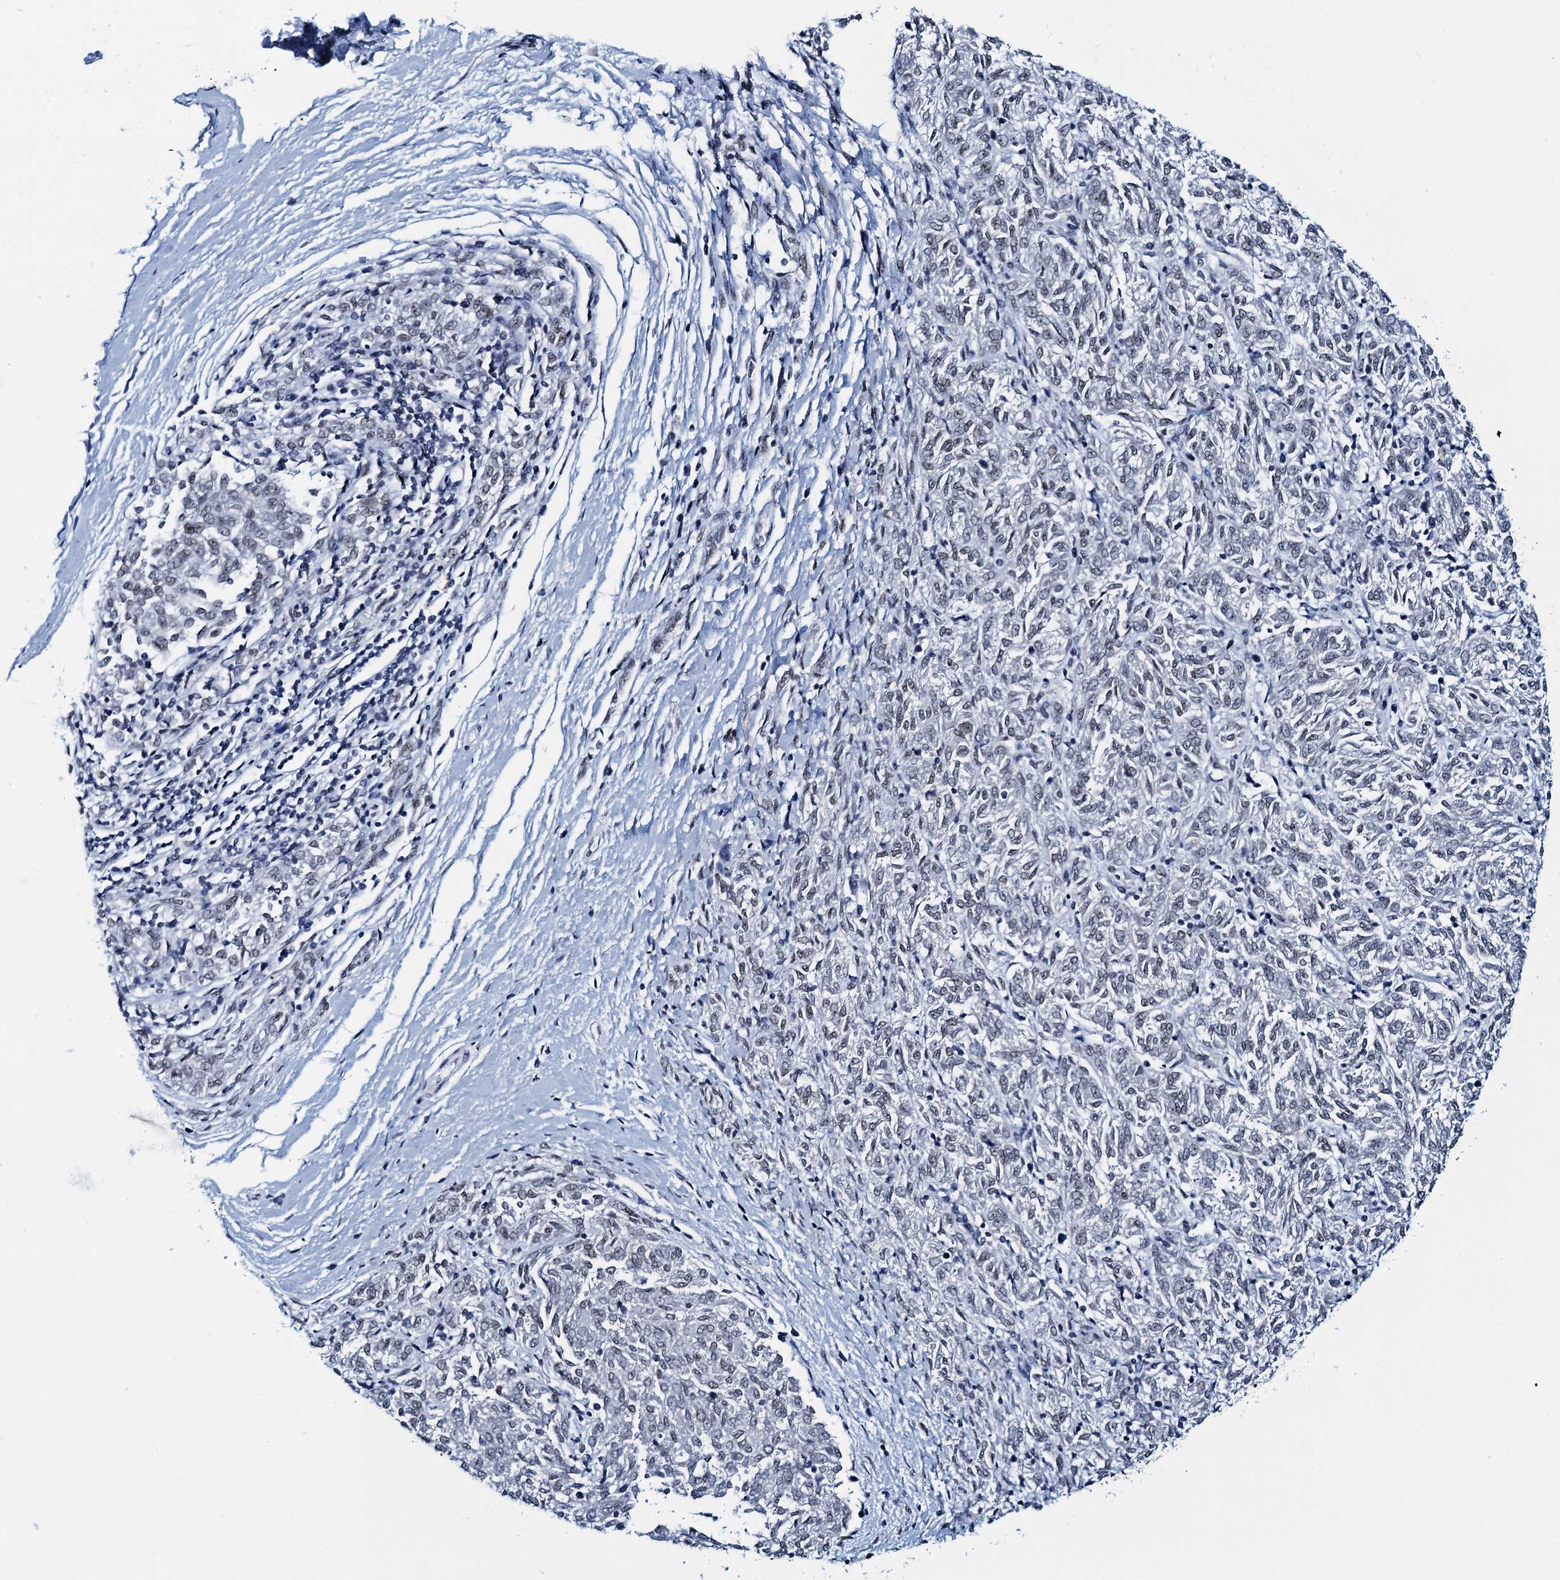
{"staining": {"intensity": "negative", "quantity": "none", "location": "none"}, "tissue": "melanoma", "cell_type": "Tumor cells", "image_type": "cancer", "snomed": [{"axis": "morphology", "description": "Malignant melanoma, NOS"}, {"axis": "topography", "description": "Skin"}], "caption": "This is an immunohistochemistry (IHC) micrograph of malignant melanoma. There is no positivity in tumor cells.", "gene": "HNRNPUL2", "patient": {"sex": "female", "age": 72}}